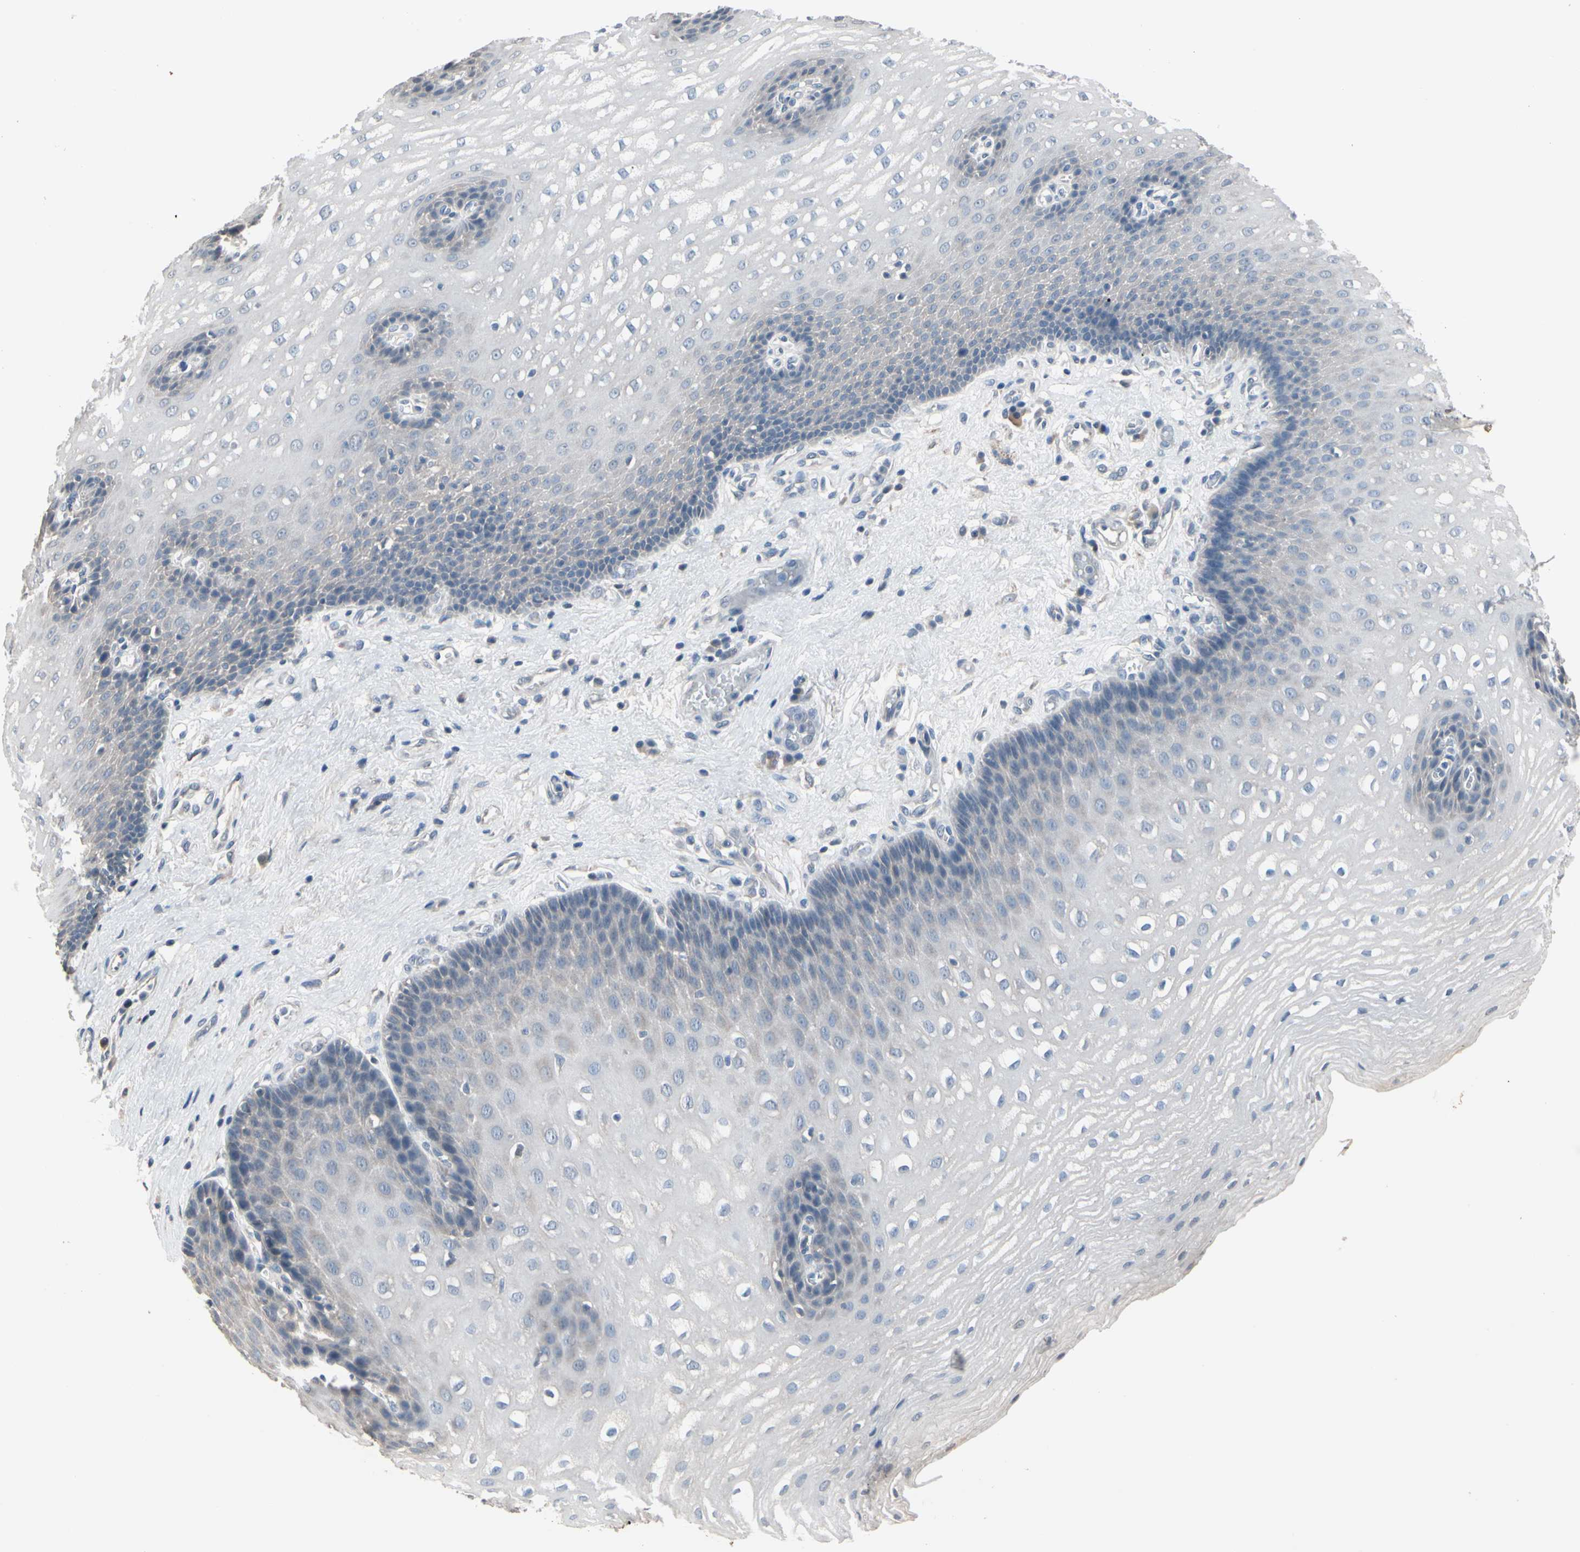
{"staining": {"intensity": "weak", "quantity": "<25%", "location": "cytoplasmic/membranous"}, "tissue": "esophagus", "cell_type": "Squamous epithelial cells", "image_type": "normal", "snomed": [{"axis": "morphology", "description": "Normal tissue, NOS"}, {"axis": "topography", "description": "Esophagus"}], "caption": "Squamous epithelial cells are negative for protein expression in benign human esophagus. The staining was performed using DAB (3,3'-diaminobenzidine) to visualize the protein expression in brown, while the nuclei were stained in blue with hematoxylin (Magnification: 20x).", "gene": "SV2A", "patient": {"sex": "male", "age": 48}}